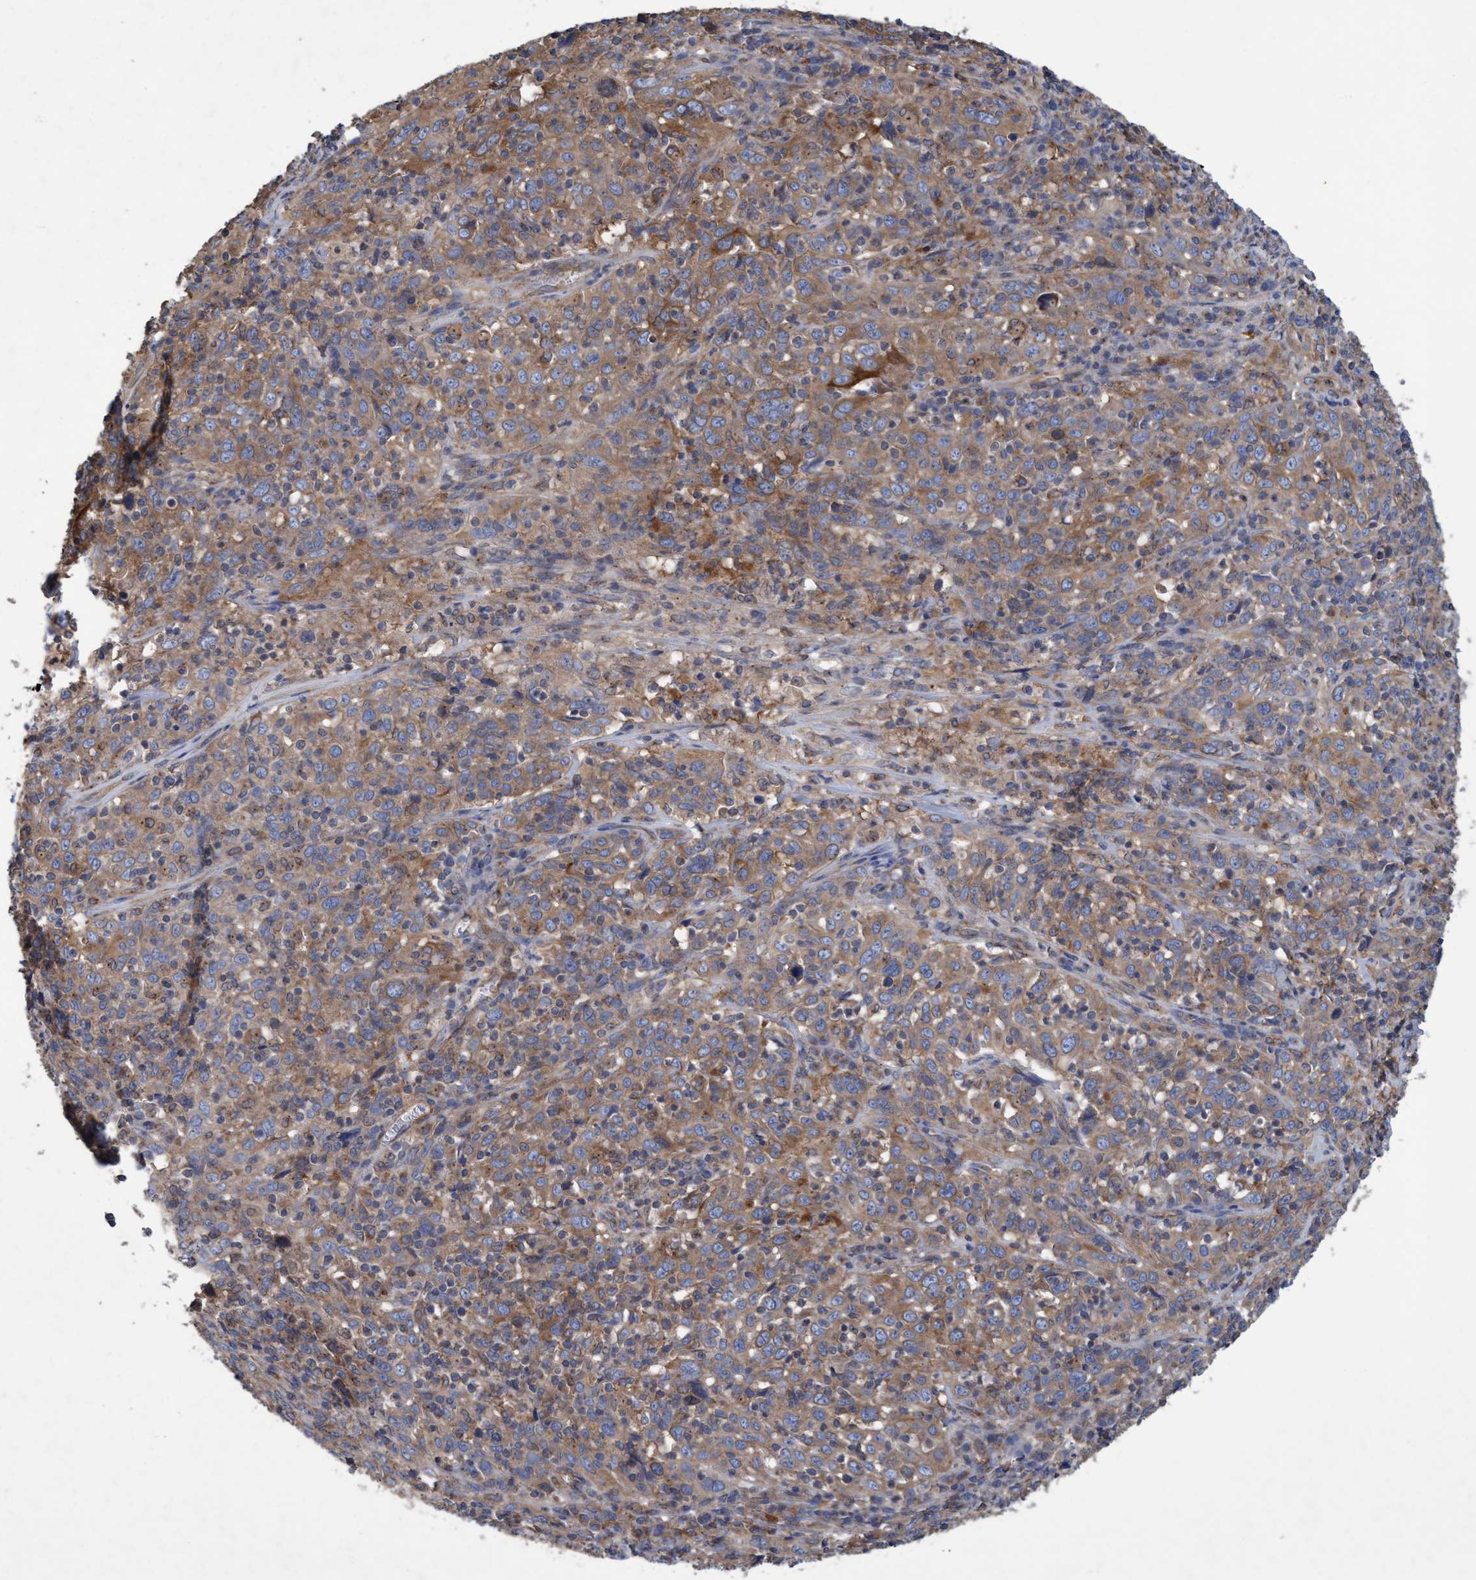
{"staining": {"intensity": "moderate", "quantity": ">75%", "location": "cytoplasmic/membranous"}, "tissue": "cervical cancer", "cell_type": "Tumor cells", "image_type": "cancer", "snomed": [{"axis": "morphology", "description": "Squamous cell carcinoma, NOS"}, {"axis": "topography", "description": "Cervix"}], "caption": "Cervical cancer (squamous cell carcinoma) stained with a brown dye displays moderate cytoplasmic/membranous positive expression in approximately >75% of tumor cells.", "gene": "BICD2", "patient": {"sex": "female", "age": 46}}